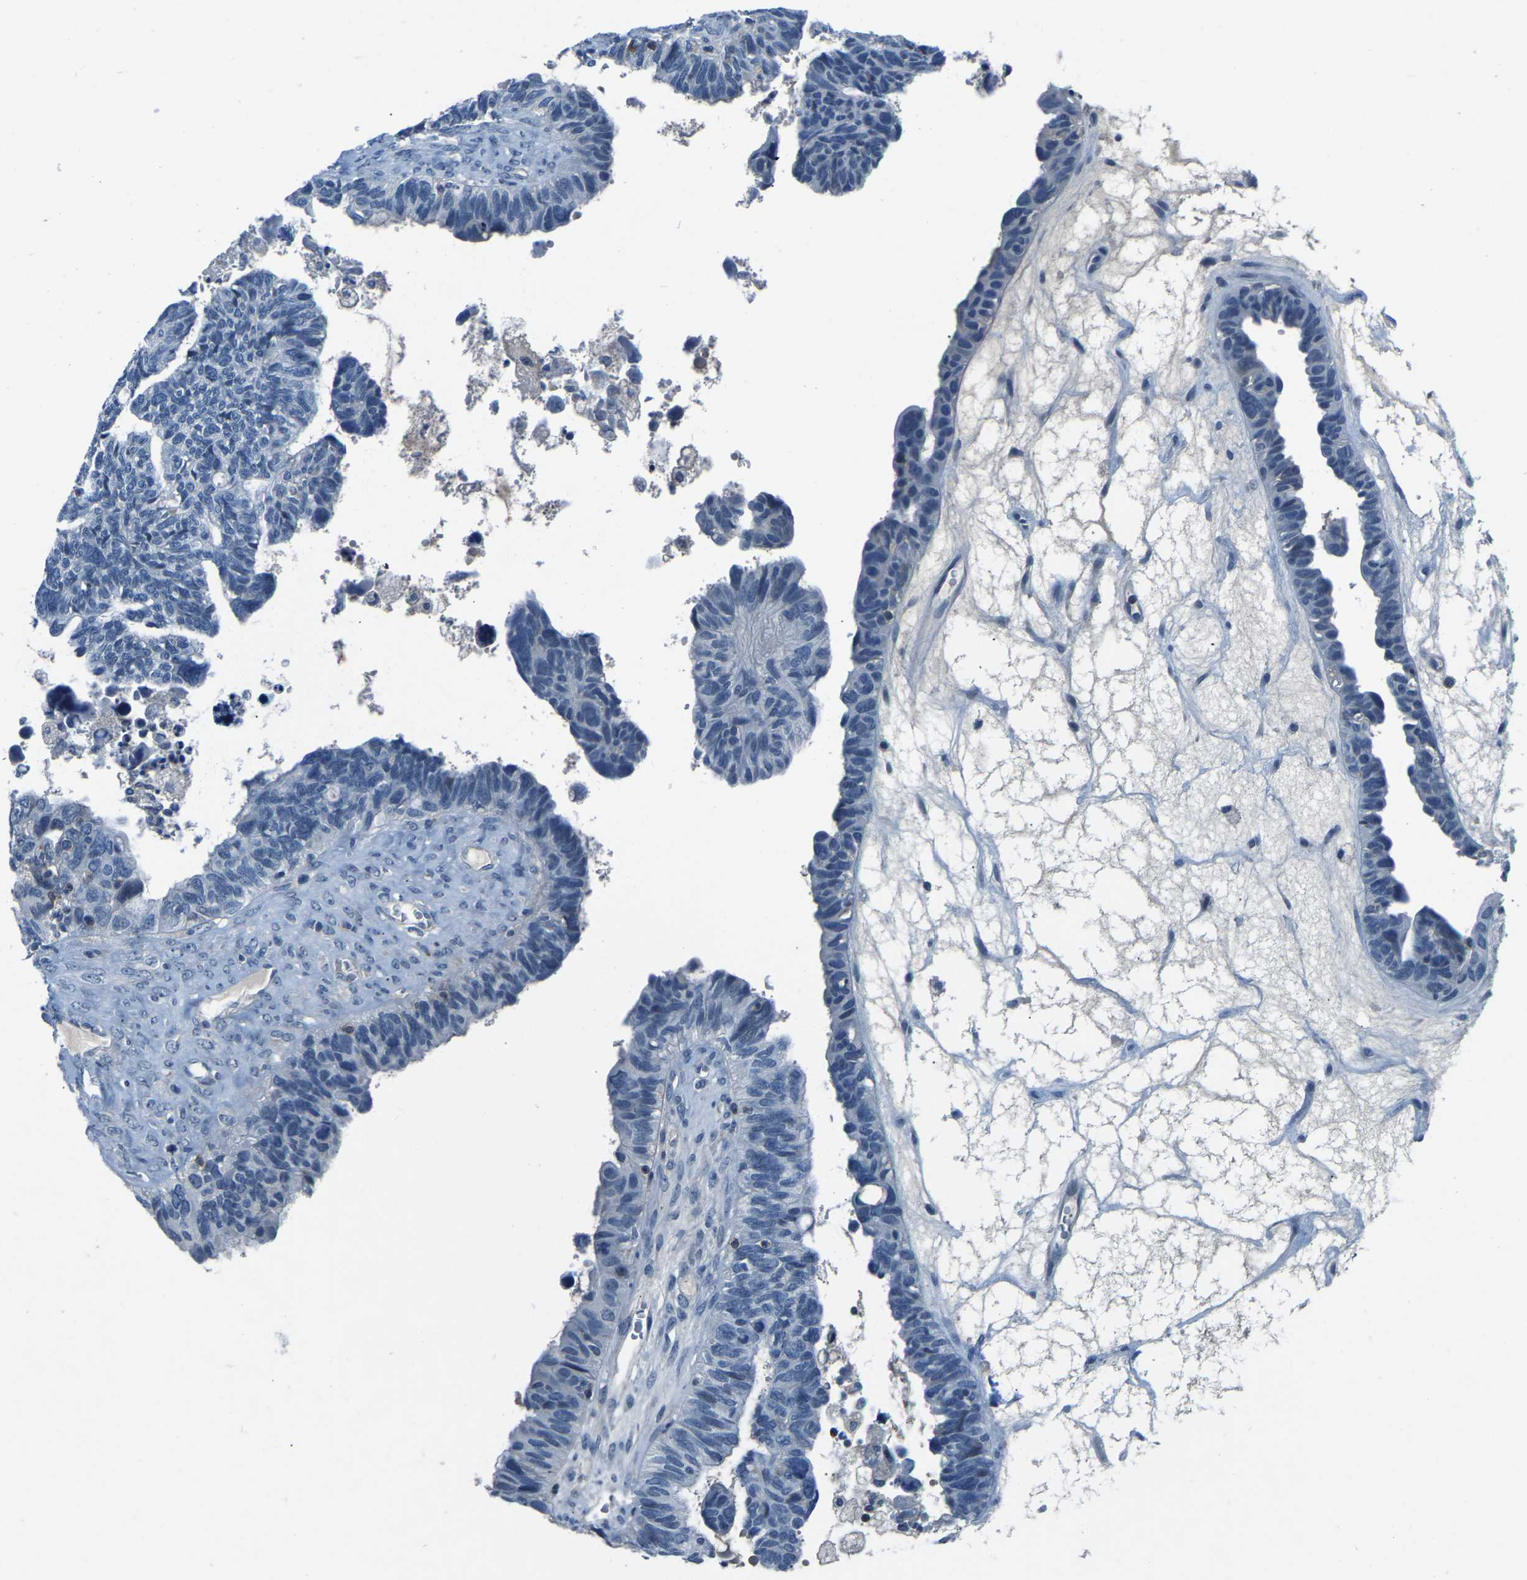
{"staining": {"intensity": "negative", "quantity": "none", "location": "none"}, "tissue": "ovarian cancer", "cell_type": "Tumor cells", "image_type": "cancer", "snomed": [{"axis": "morphology", "description": "Cystadenocarcinoma, serous, NOS"}, {"axis": "topography", "description": "Ovary"}], "caption": "A high-resolution photomicrograph shows immunohistochemistry (IHC) staining of ovarian cancer (serous cystadenocarcinoma), which exhibits no significant positivity in tumor cells.", "gene": "XIRP1", "patient": {"sex": "female", "age": 79}}